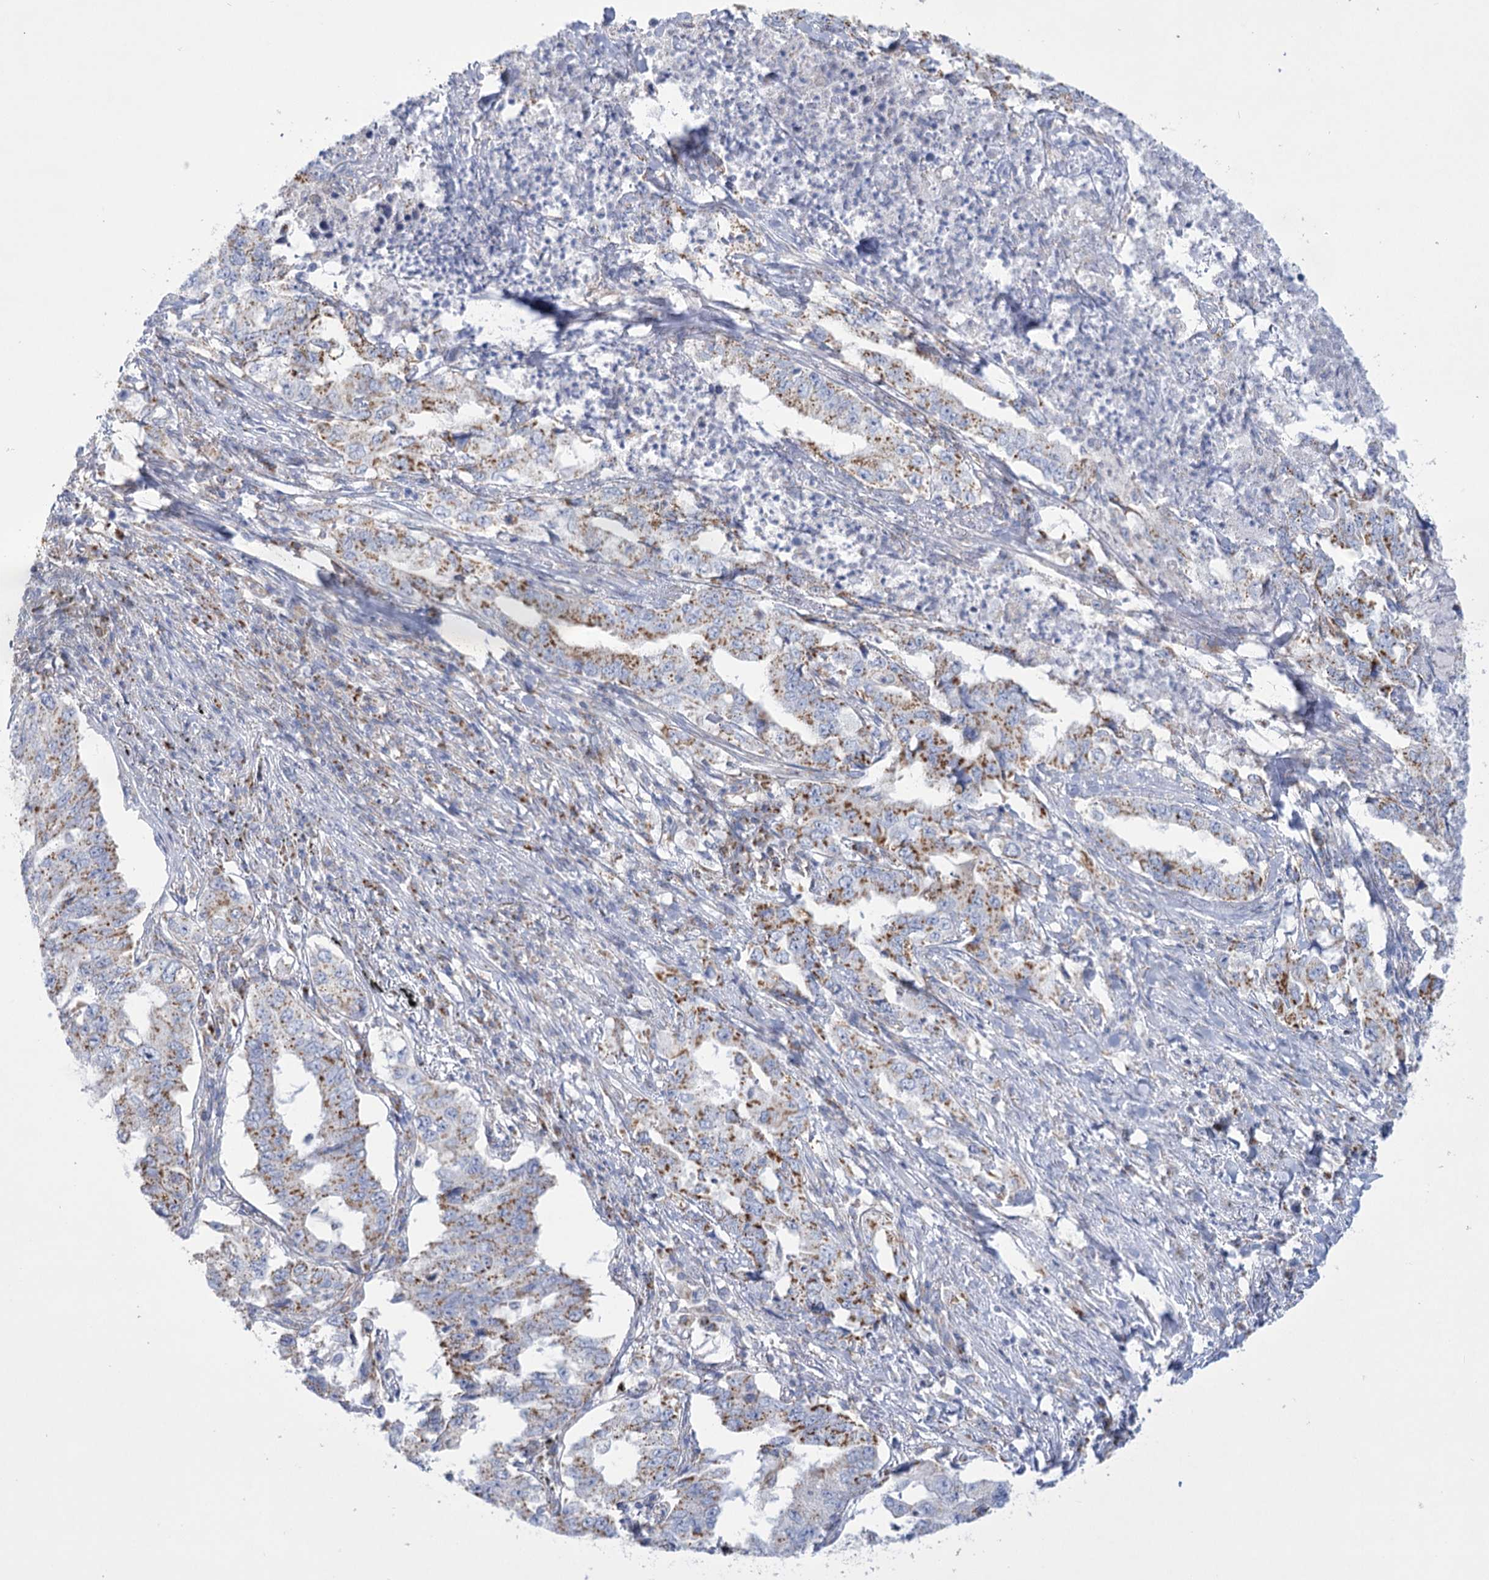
{"staining": {"intensity": "strong", "quantity": "25%-75%", "location": "cytoplasmic/membranous"}, "tissue": "lung cancer", "cell_type": "Tumor cells", "image_type": "cancer", "snomed": [{"axis": "morphology", "description": "Adenocarcinoma, NOS"}, {"axis": "topography", "description": "Lung"}], "caption": "High-power microscopy captured an immunohistochemistry (IHC) histopathology image of adenocarcinoma (lung), revealing strong cytoplasmic/membranous staining in approximately 25%-75% of tumor cells. (brown staining indicates protein expression, while blue staining denotes nuclei).", "gene": "DHTKD1", "patient": {"sex": "female", "age": 51}}